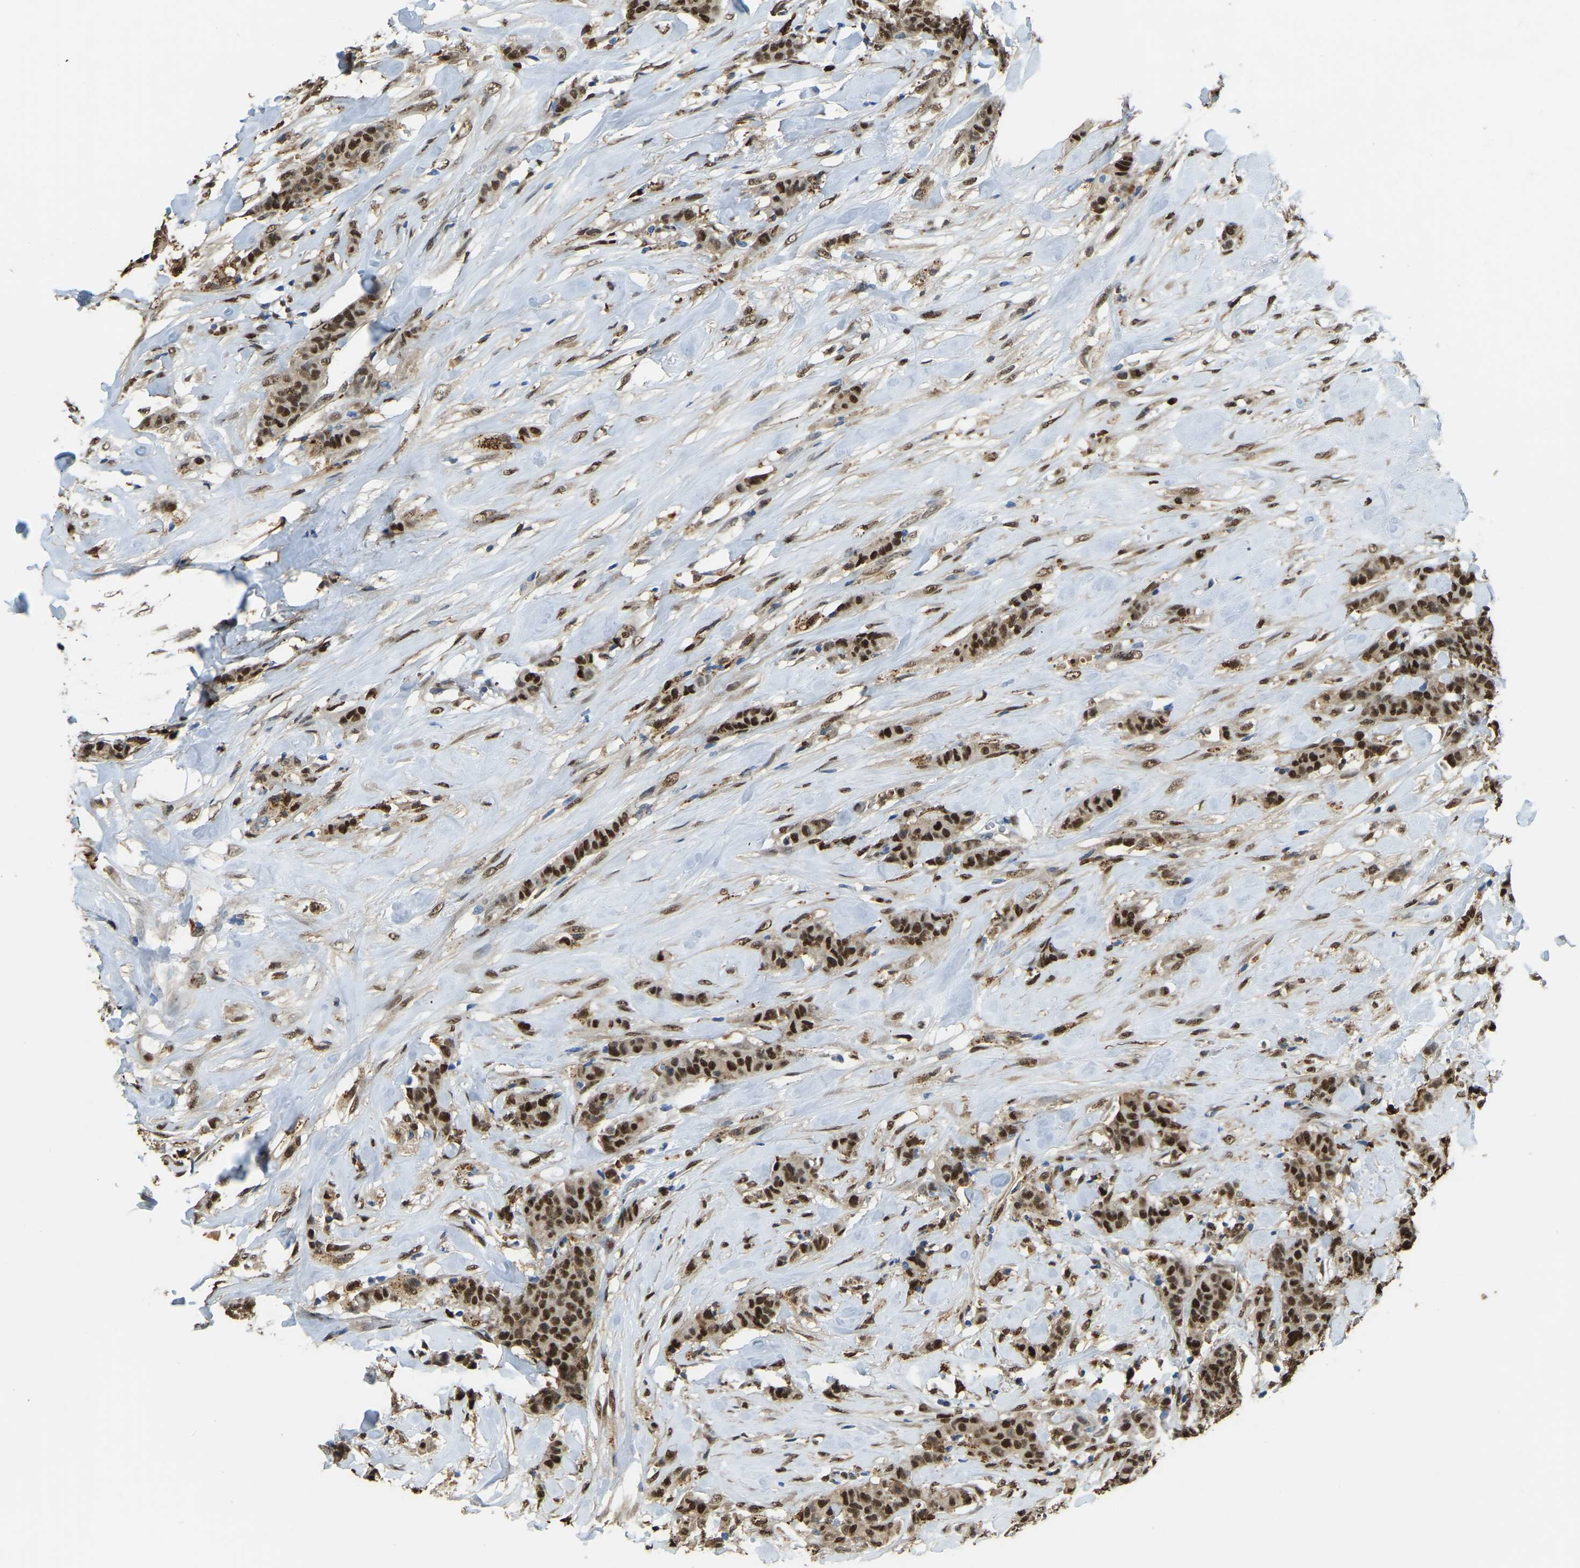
{"staining": {"intensity": "strong", "quantity": ">75%", "location": "cytoplasmic/membranous,nuclear"}, "tissue": "breast cancer", "cell_type": "Tumor cells", "image_type": "cancer", "snomed": [{"axis": "morphology", "description": "Normal tissue, NOS"}, {"axis": "morphology", "description": "Duct carcinoma"}, {"axis": "topography", "description": "Breast"}], "caption": "Strong cytoplasmic/membranous and nuclear protein positivity is identified in approximately >75% of tumor cells in breast cancer.", "gene": "NANS", "patient": {"sex": "female", "age": 40}}